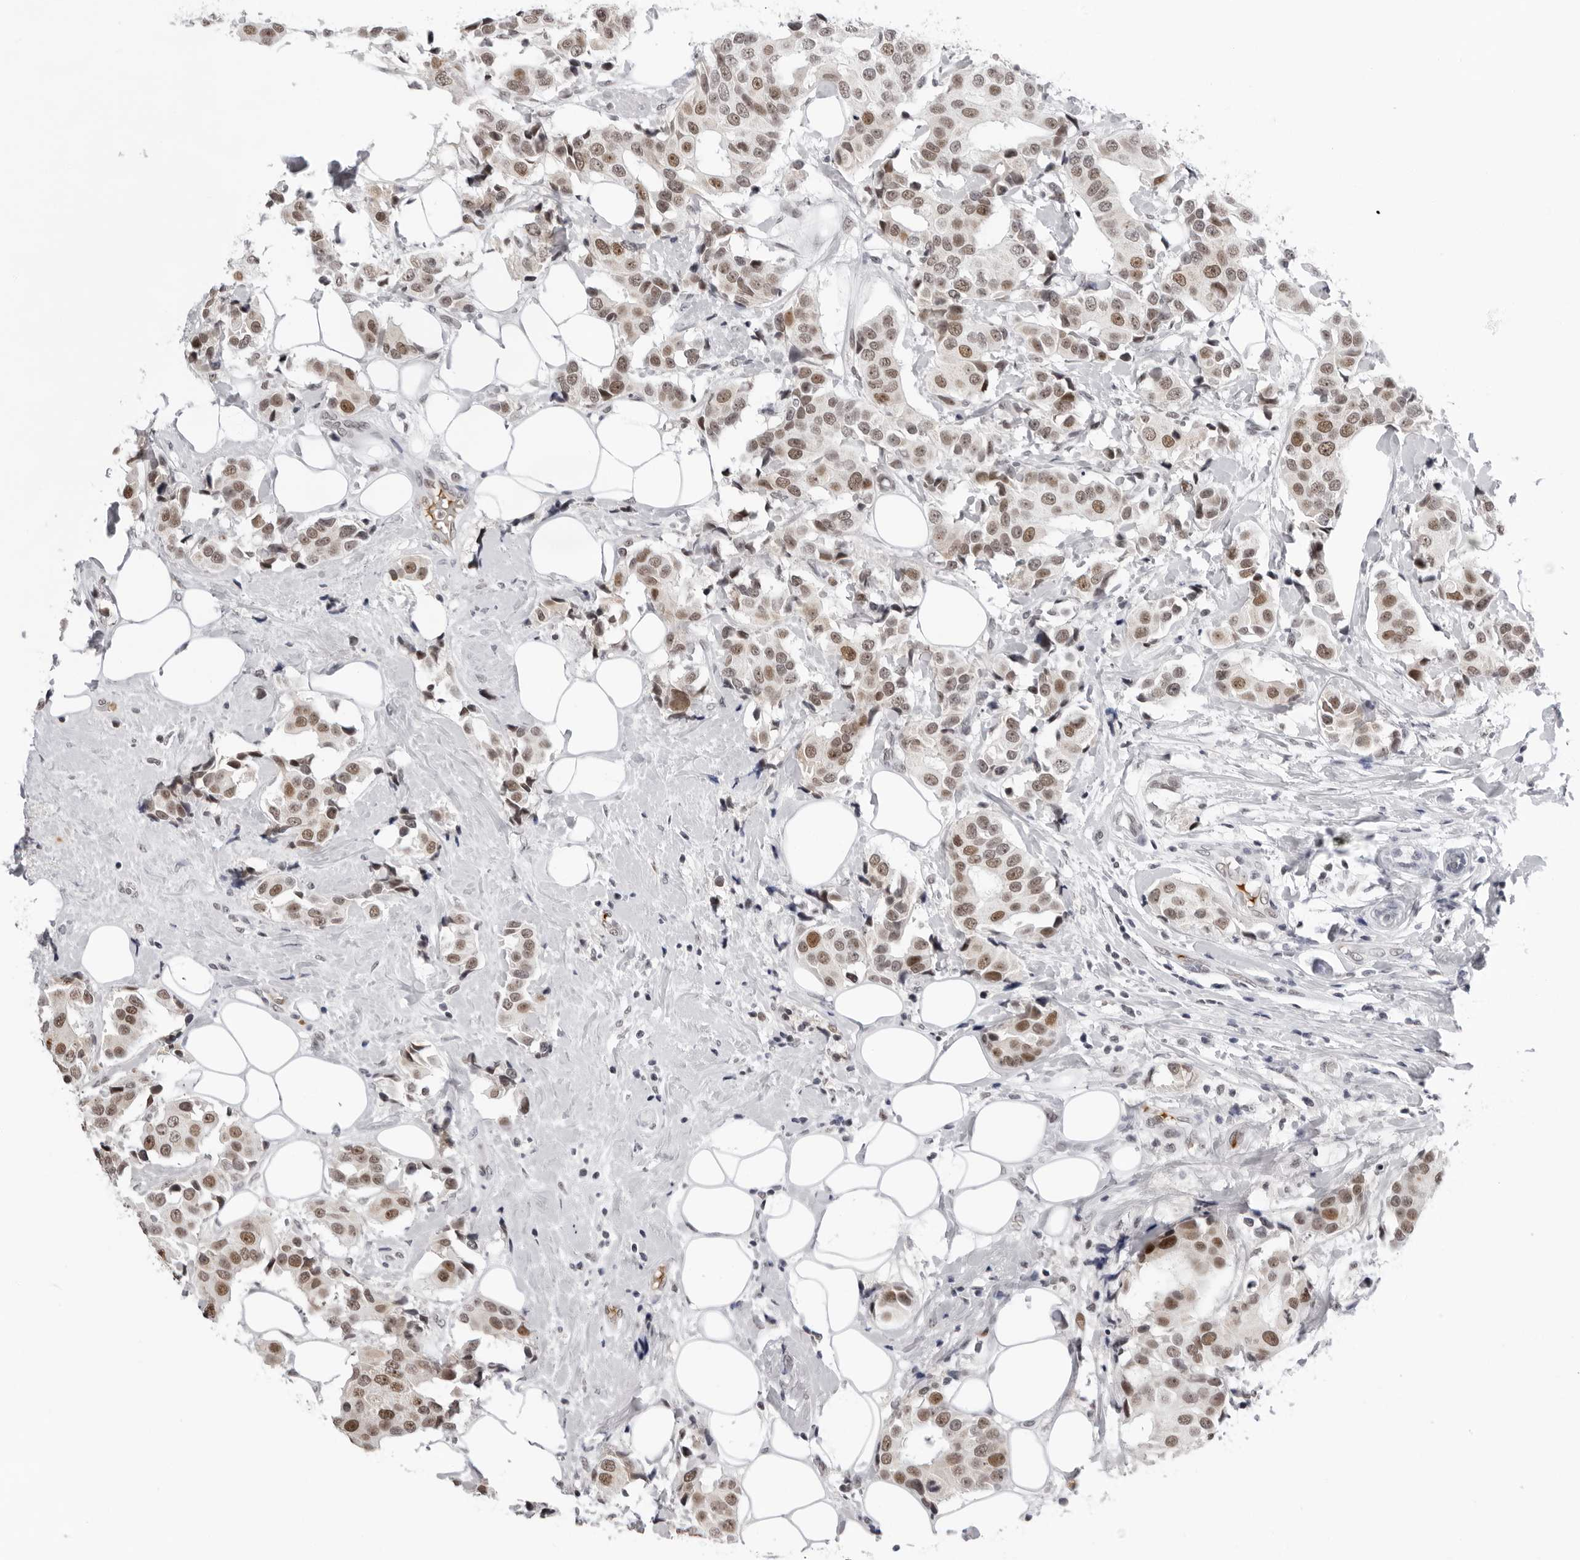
{"staining": {"intensity": "moderate", "quantity": ">75%", "location": "nuclear"}, "tissue": "breast cancer", "cell_type": "Tumor cells", "image_type": "cancer", "snomed": [{"axis": "morphology", "description": "Normal tissue, NOS"}, {"axis": "morphology", "description": "Duct carcinoma"}, {"axis": "topography", "description": "Breast"}], "caption": "A brown stain highlights moderate nuclear expression of a protein in intraductal carcinoma (breast) tumor cells.", "gene": "USP1", "patient": {"sex": "female", "age": 39}}